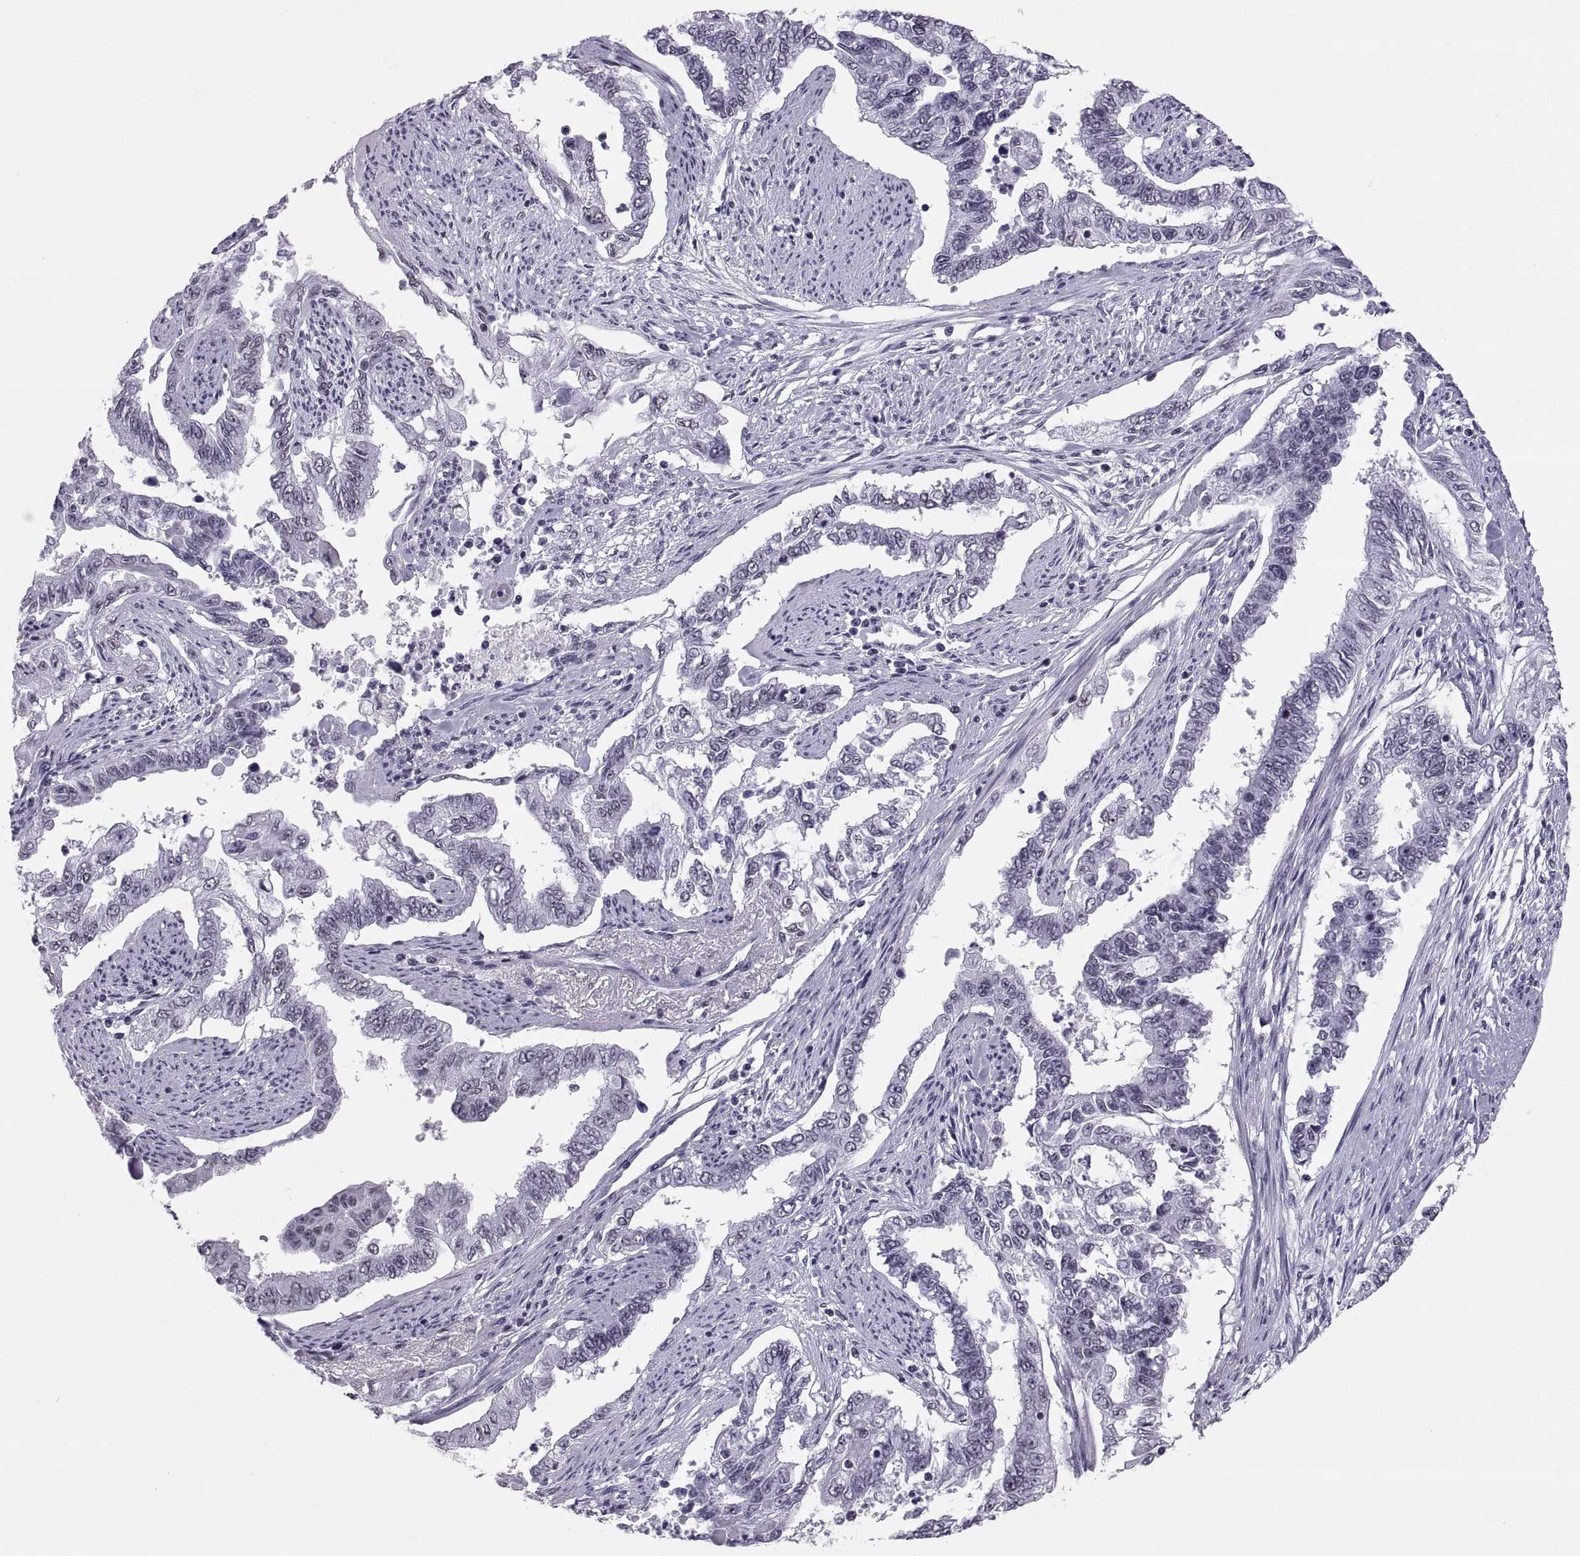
{"staining": {"intensity": "negative", "quantity": "none", "location": "none"}, "tissue": "endometrial cancer", "cell_type": "Tumor cells", "image_type": "cancer", "snomed": [{"axis": "morphology", "description": "Adenocarcinoma, NOS"}, {"axis": "topography", "description": "Uterus"}], "caption": "This is an immunohistochemistry image of endometrial adenocarcinoma. There is no positivity in tumor cells.", "gene": "NEUROD6", "patient": {"sex": "female", "age": 59}}